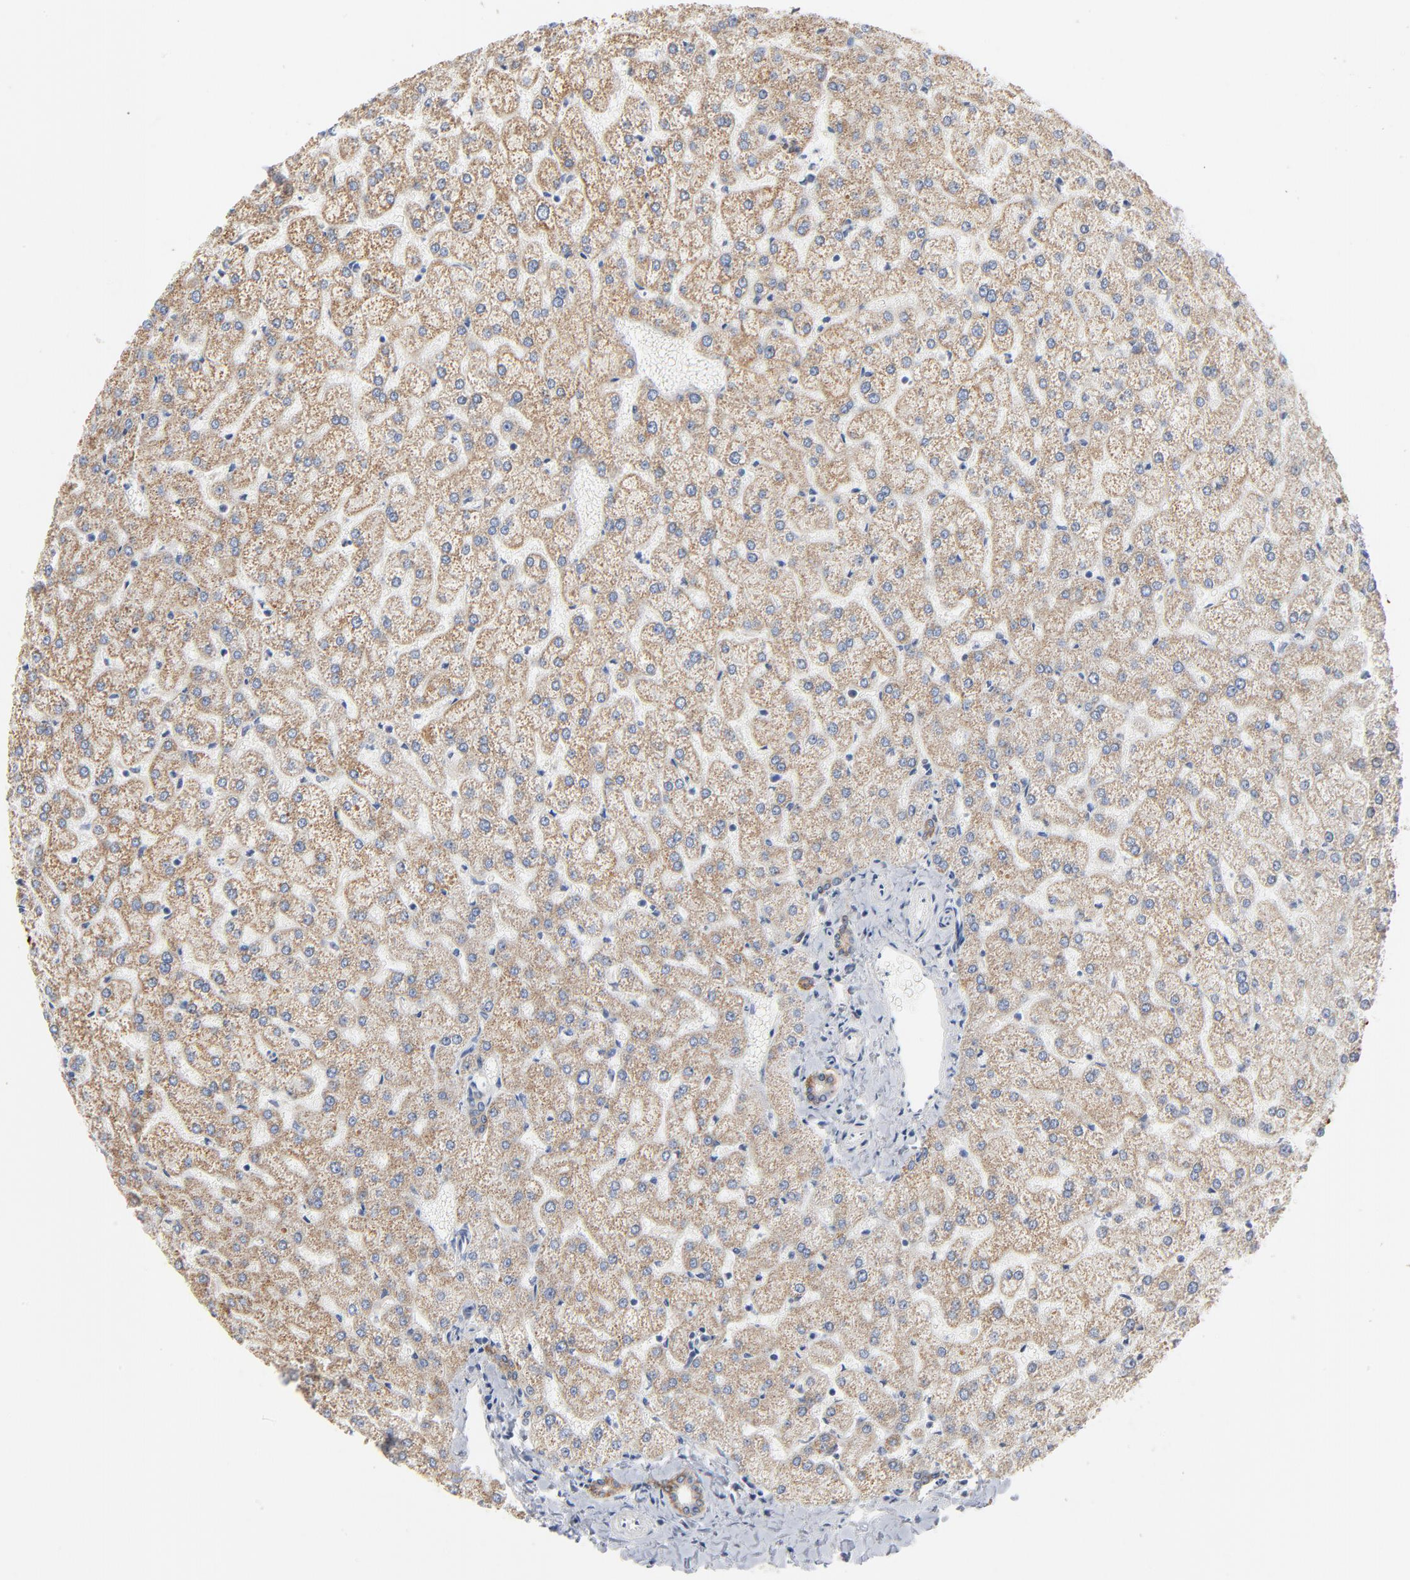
{"staining": {"intensity": "weak", "quantity": ">75%", "location": "cytoplasmic/membranous"}, "tissue": "liver", "cell_type": "Cholangiocytes", "image_type": "normal", "snomed": [{"axis": "morphology", "description": "Normal tissue, NOS"}, {"axis": "topography", "description": "Liver"}], "caption": "Human liver stained for a protein (brown) reveals weak cytoplasmic/membranous positive expression in approximately >75% of cholangiocytes.", "gene": "EPCAM", "patient": {"sex": "female", "age": 32}}